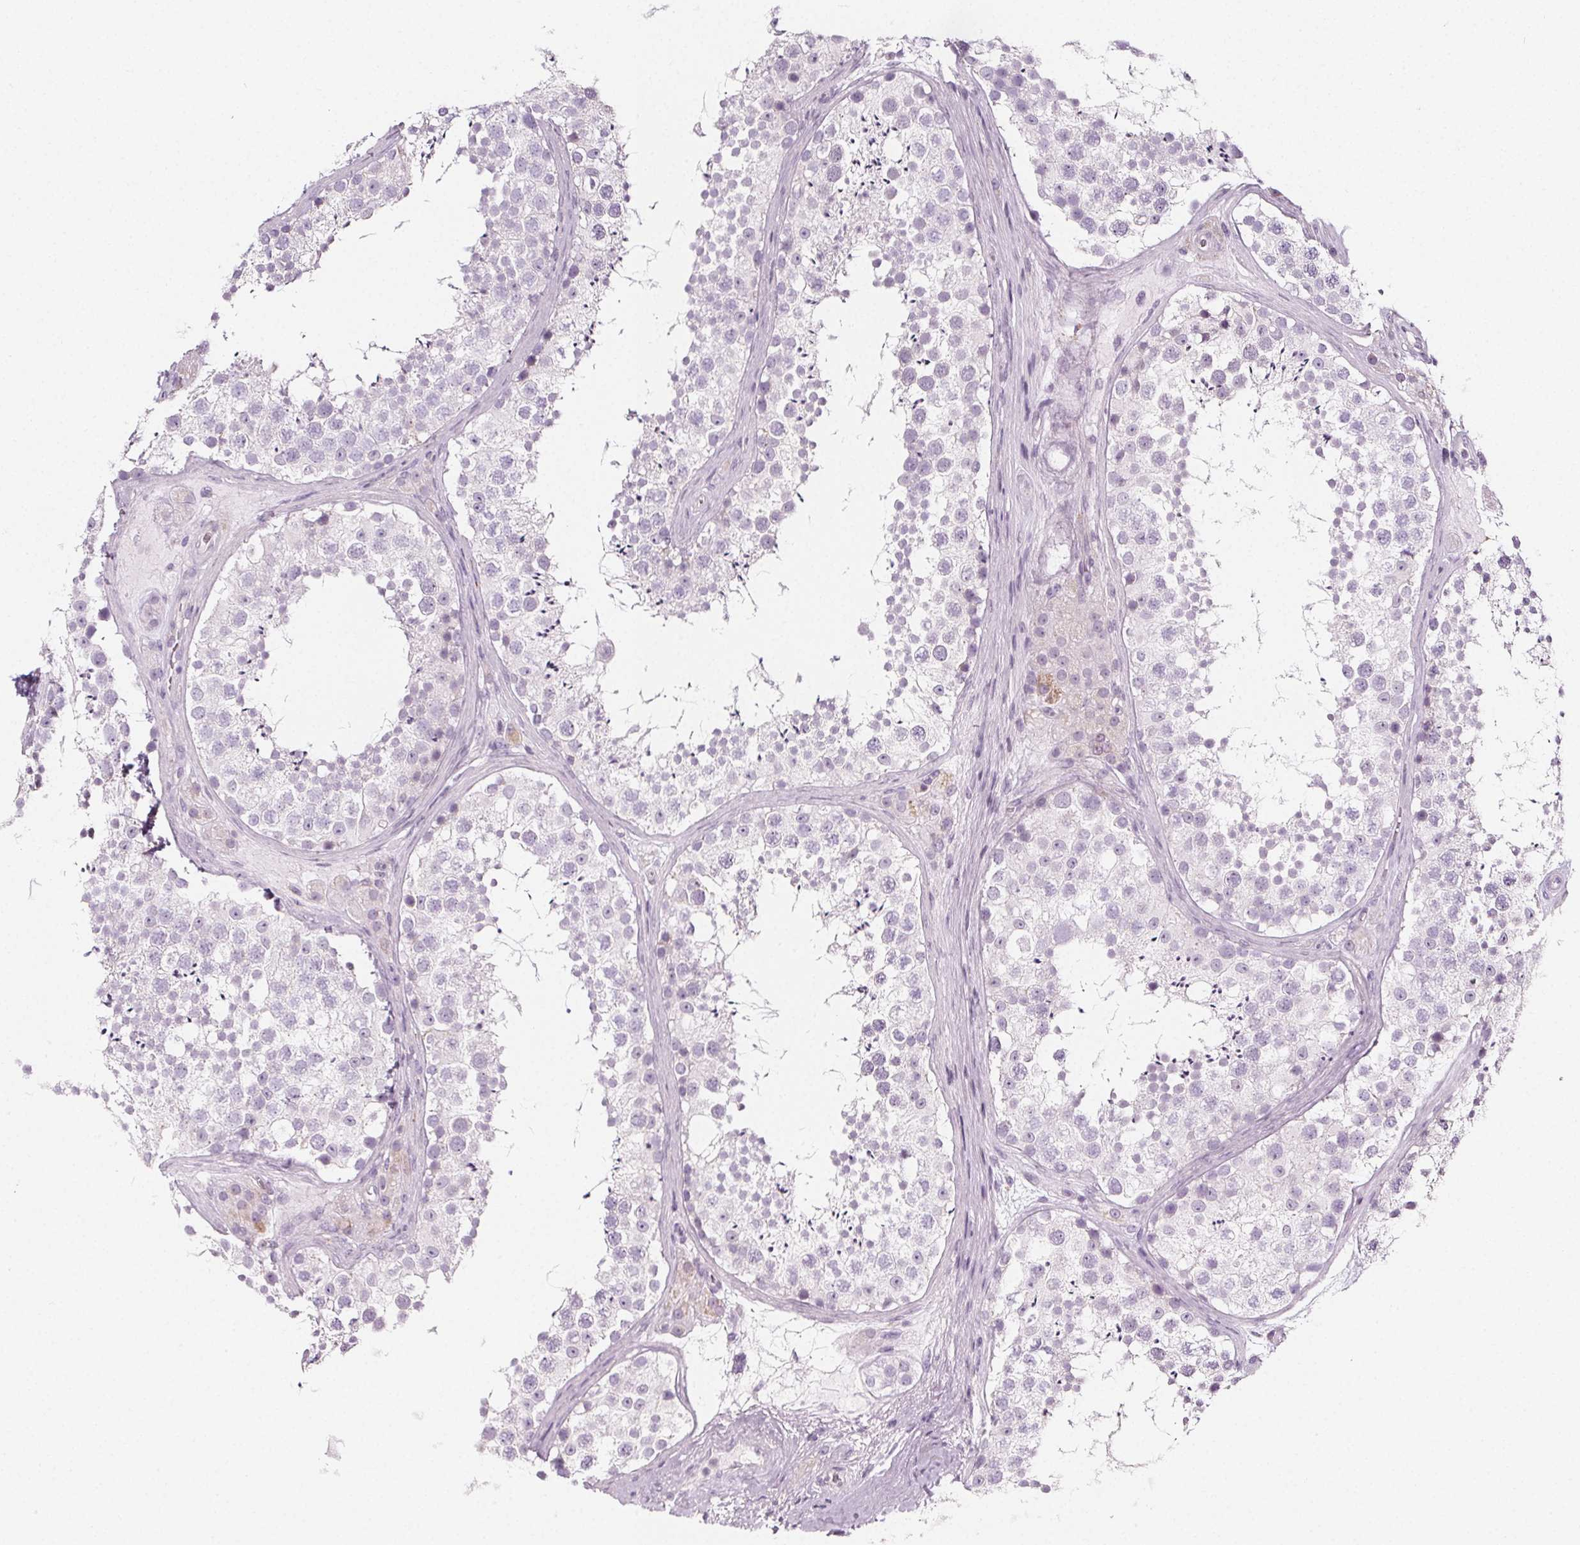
{"staining": {"intensity": "negative", "quantity": "none", "location": "none"}, "tissue": "testis", "cell_type": "Cells in seminiferous ducts", "image_type": "normal", "snomed": [{"axis": "morphology", "description": "Normal tissue, NOS"}, {"axis": "topography", "description": "Testis"}], "caption": "The micrograph displays no staining of cells in seminiferous ducts in unremarkable testis.", "gene": "IL17C", "patient": {"sex": "male", "age": 41}}